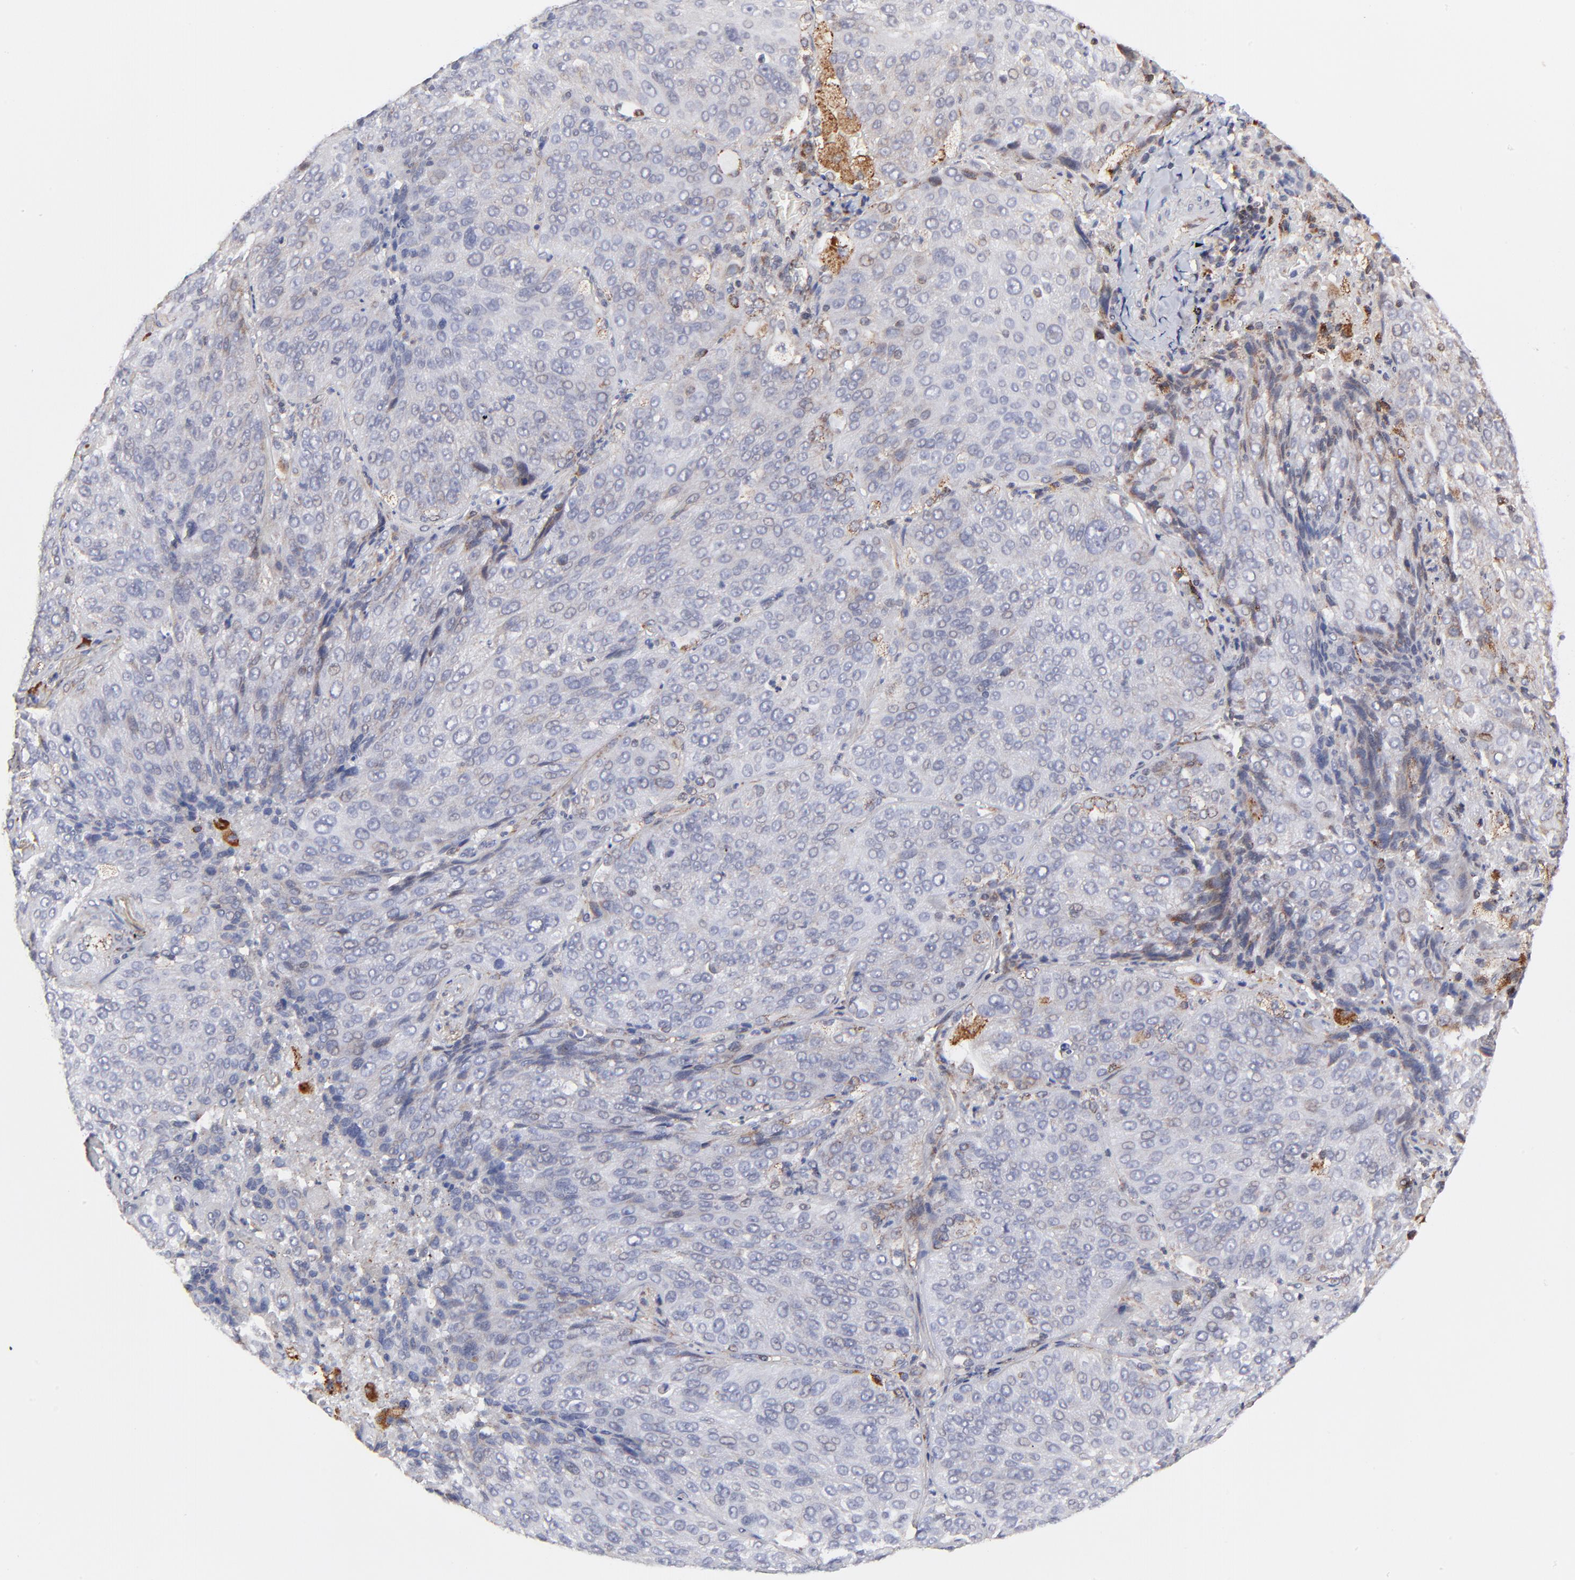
{"staining": {"intensity": "negative", "quantity": "none", "location": "none"}, "tissue": "lung cancer", "cell_type": "Tumor cells", "image_type": "cancer", "snomed": [{"axis": "morphology", "description": "Squamous cell carcinoma, NOS"}, {"axis": "topography", "description": "Lung"}], "caption": "The immunohistochemistry (IHC) histopathology image has no significant positivity in tumor cells of lung squamous cell carcinoma tissue.", "gene": "MAP2K7", "patient": {"sex": "male", "age": 54}}